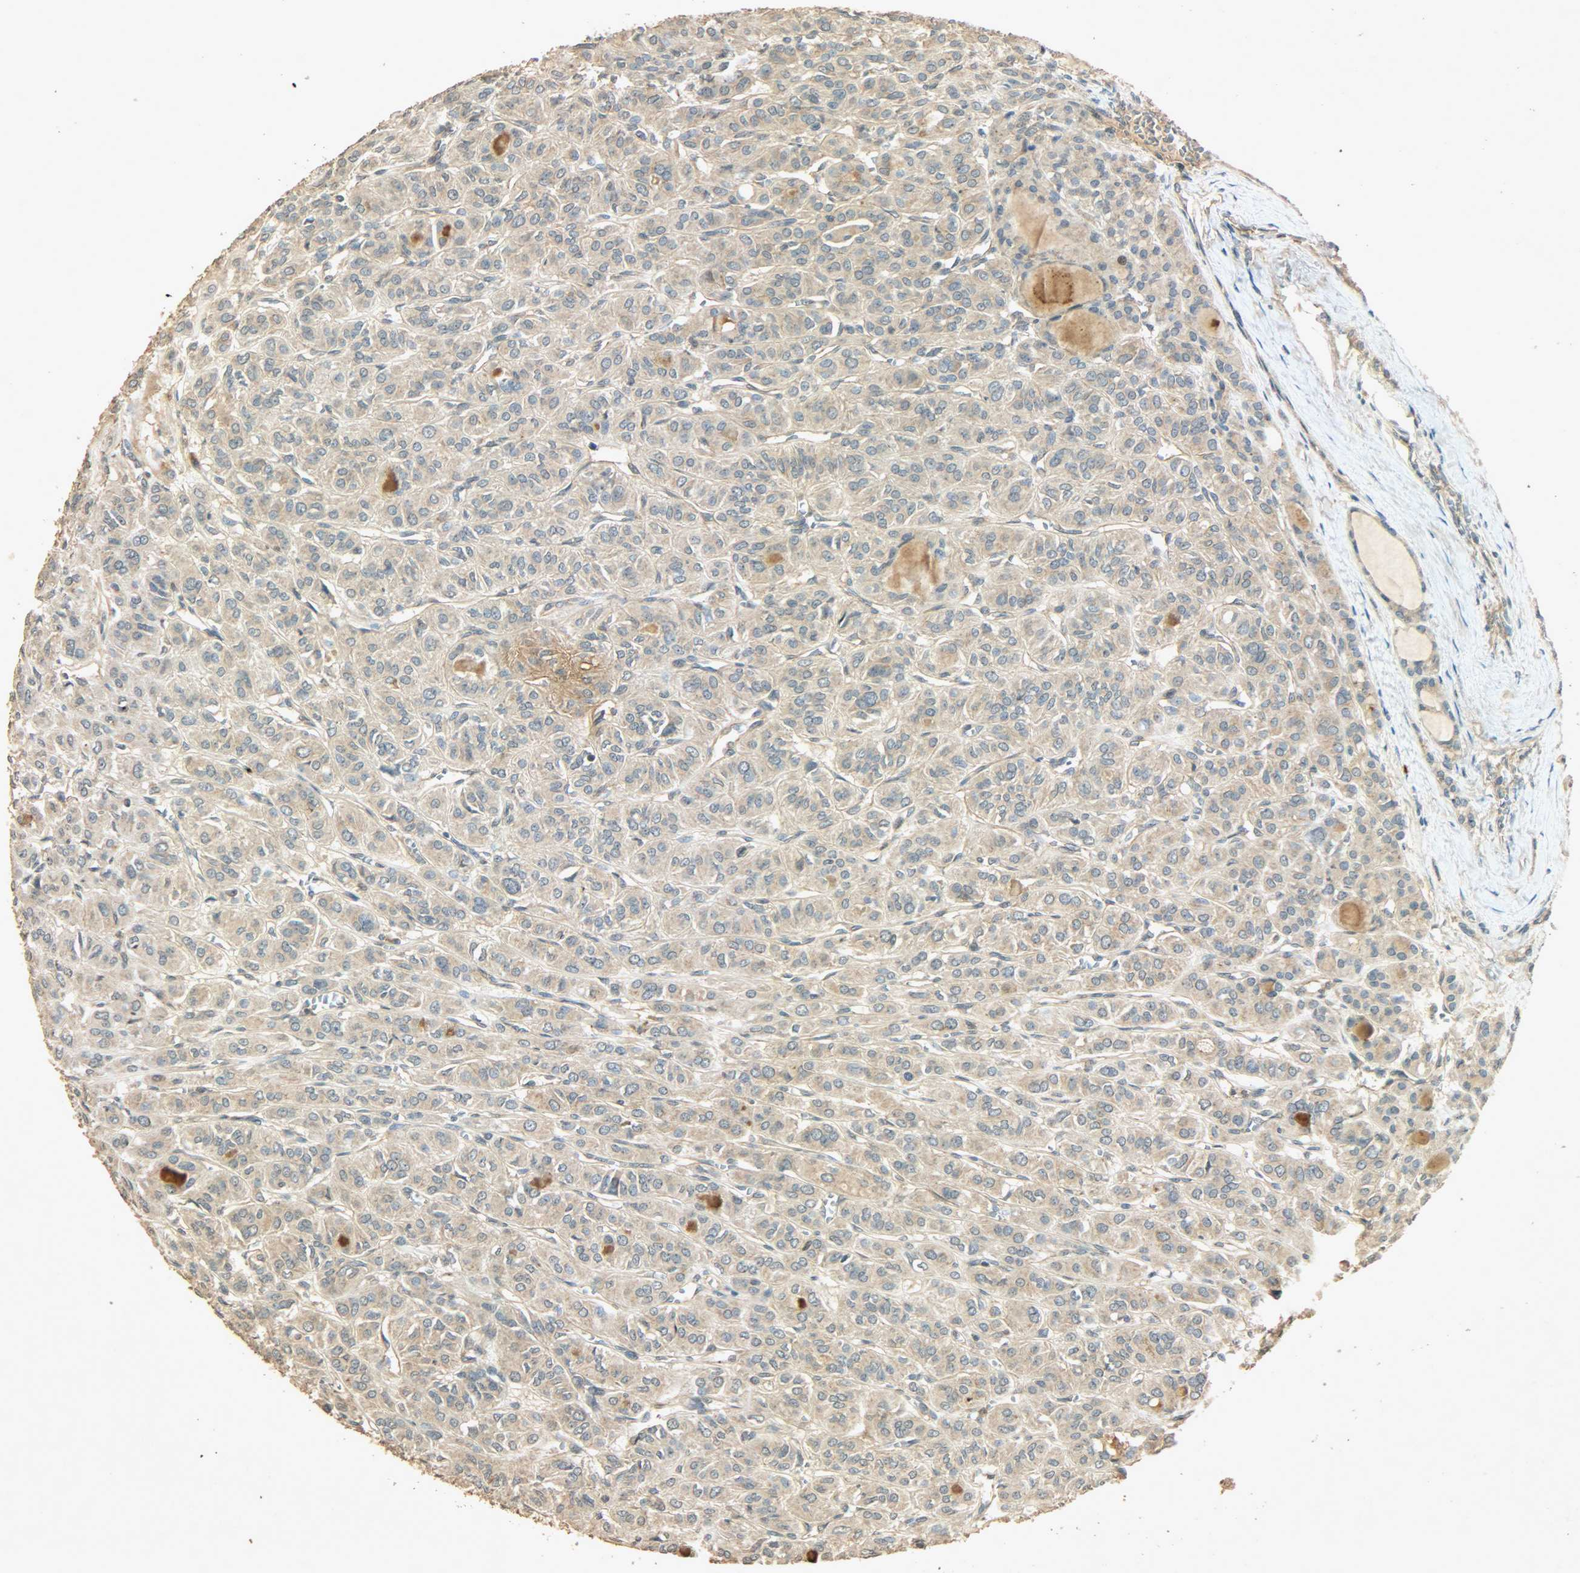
{"staining": {"intensity": "weak", "quantity": ">75%", "location": "cytoplasmic/membranous"}, "tissue": "thyroid cancer", "cell_type": "Tumor cells", "image_type": "cancer", "snomed": [{"axis": "morphology", "description": "Follicular adenoma carcinoma, NOS"}, {"axis": "topography", "description": "Thyroid gland"}], "caption": "There is low levels of weak cytoplasmic/membranous positivity in tumor cells of thyroid follicular adenoma carcinoma, as demonstrated by immunohistochemical staining (brown color).", "gene": "ATP2B1", "patient": {"sex": "female", "age": 71}}